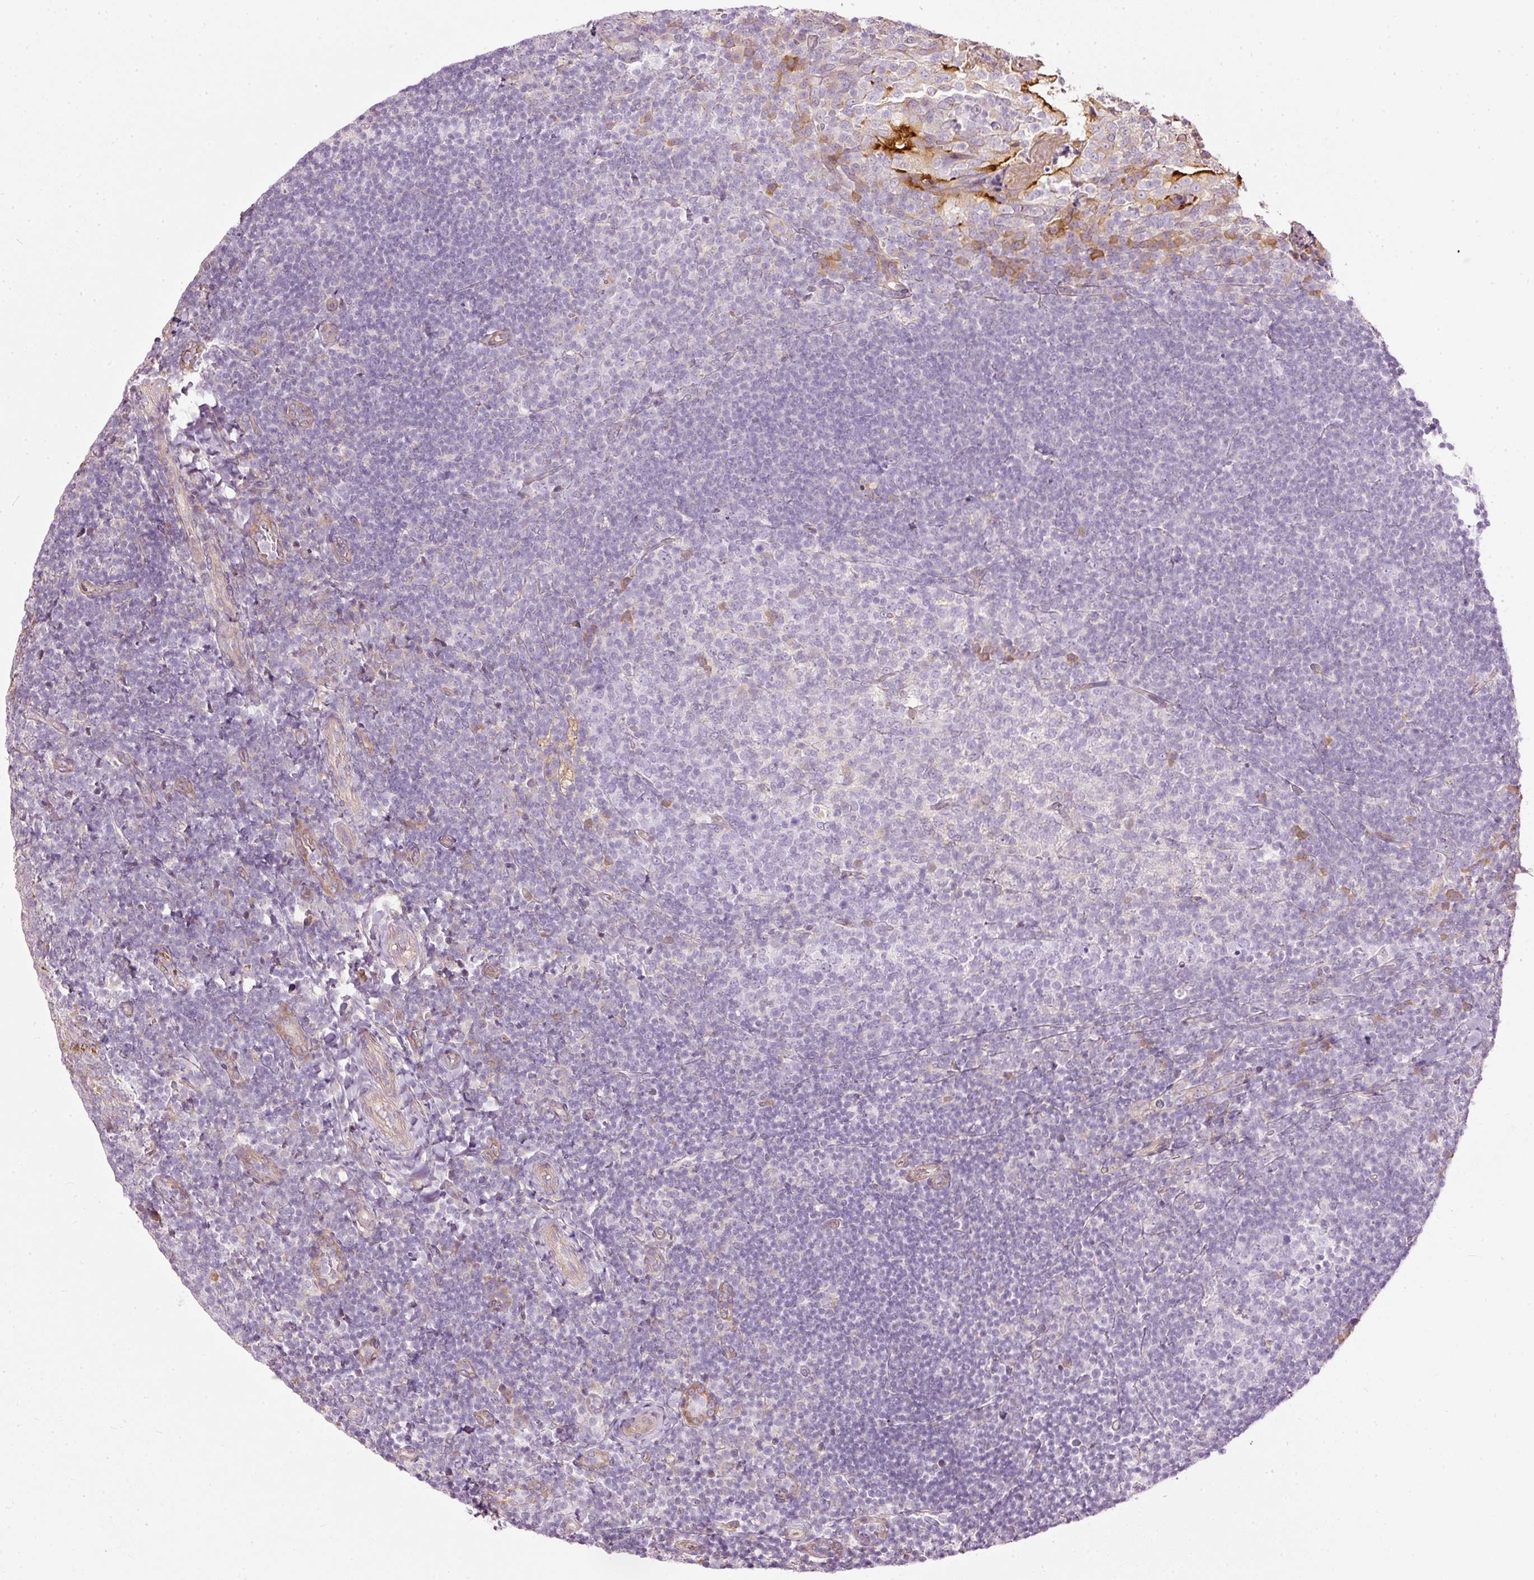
{"staining": {"intensity": "moderate", "quantity": "<25%", "location": "cytoplasmic/membranous"}, "tissue": "tonsil", "cell_type": "Germinal center cells", "image_type": "normal", "snomed": [{"axis": "morphology", "description": "Normal tissue, NOS"}, {"axis": "topography", "description": "Tonsil"}], "caption": "Moderate cytoplasmic/membranous expression for a protein is seen in approximately <25% of germinal center cells of benign tonsil using IHC.", "gene": "PAQR9", "patient": {"sex": "female", "age": 10}}